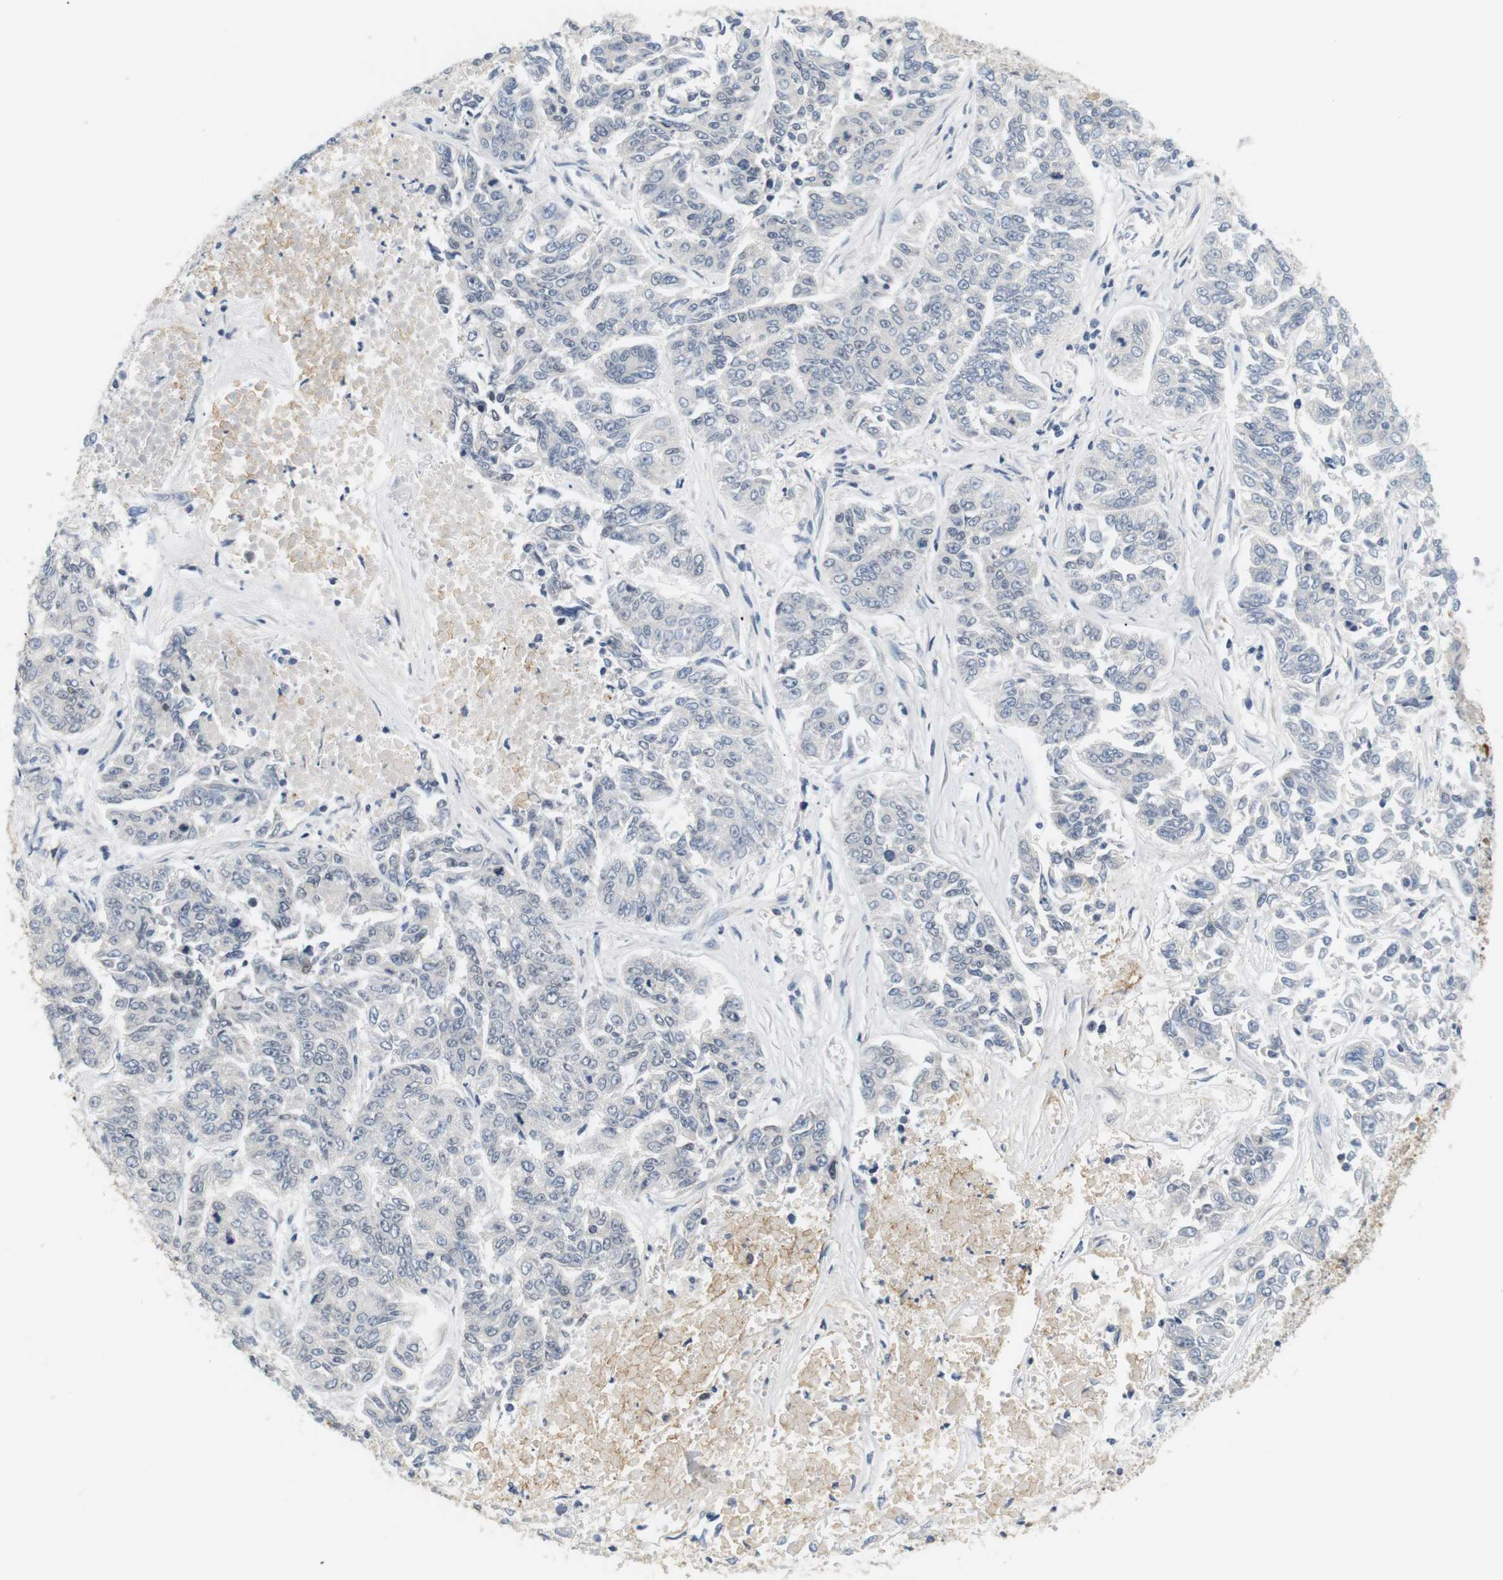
{"staining": {"intensity": "negative", "quantity": "none", "location": "none"}, "tissue": "lung cancer", "cell_type": "Tumor cells", "image_type": "cancer", "snomed": [{"axis": "morphology", "description": "Adenocarcinoma, NOS"}, {"axis": "topography", "description": "Lung"}], "caption": "Immunohistochemical staining of human lung adenocarcinoma demonstrates no significant positivity in tumor cells. The staining is performed using DAB brown chromogen with nuclei counter-stained in using hematoxylin.", "gene": "EVA1C", "patient": {"sex": "male", "age": 84}}